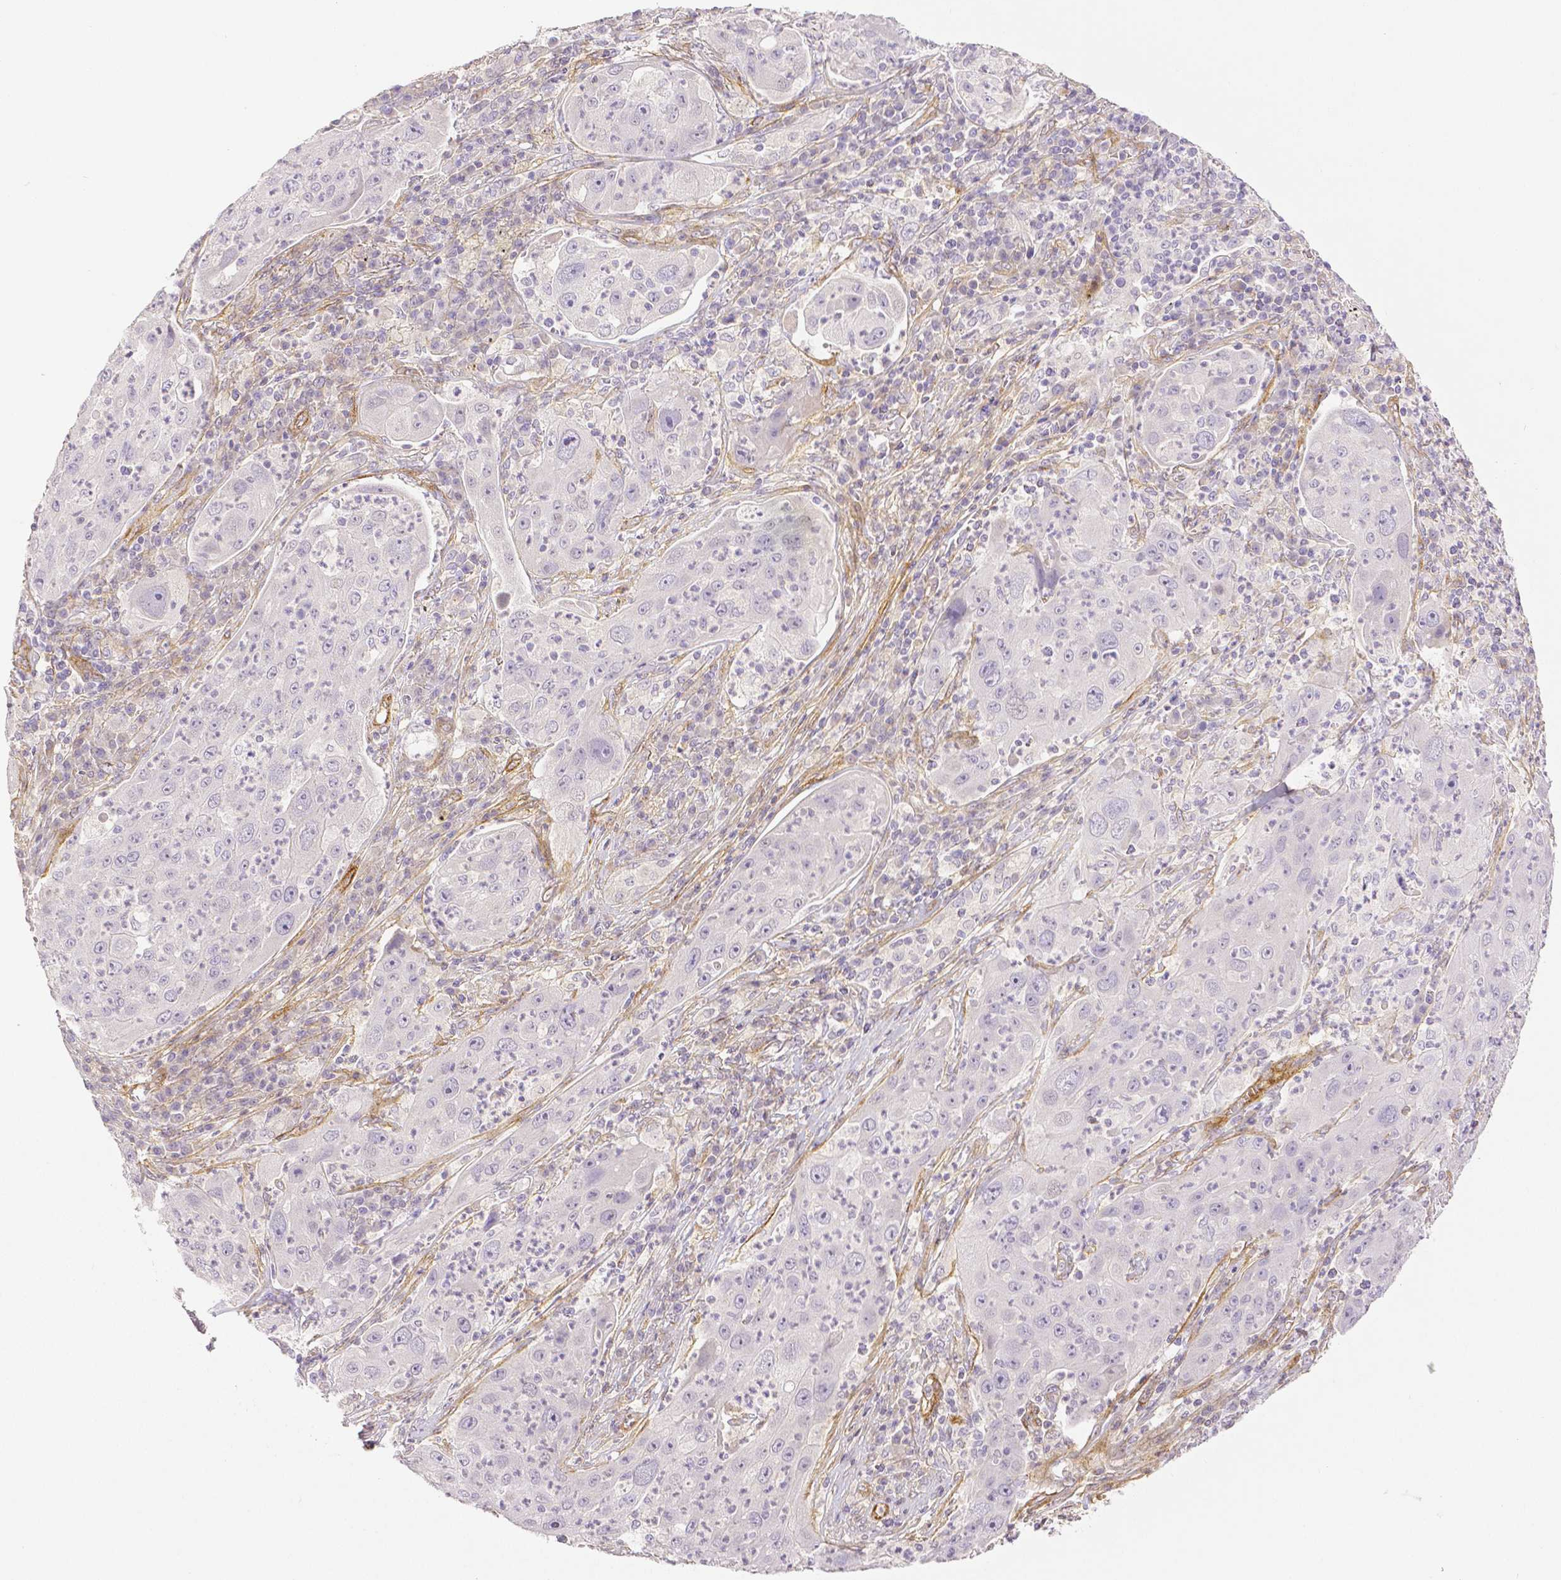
{"staining": {"intensity": "negative", "quantity": "none", "location": "none"}, "tissue": "lung cancer", "cell_type": "Tumor cells", "image_type": "cancer", "snomed": [{"axis": "morphology", "description": "Squamous cell carcinoma, NOS"}, {"axis": "topography", "description": "Lung"}], "caption": "Human lung squamous cell carcinoma stained for a protein using immunohistochemistry exhibits no expression in tumor cells.", "gene": "THY1", "patient": {"sex": "female", "age": 59}}